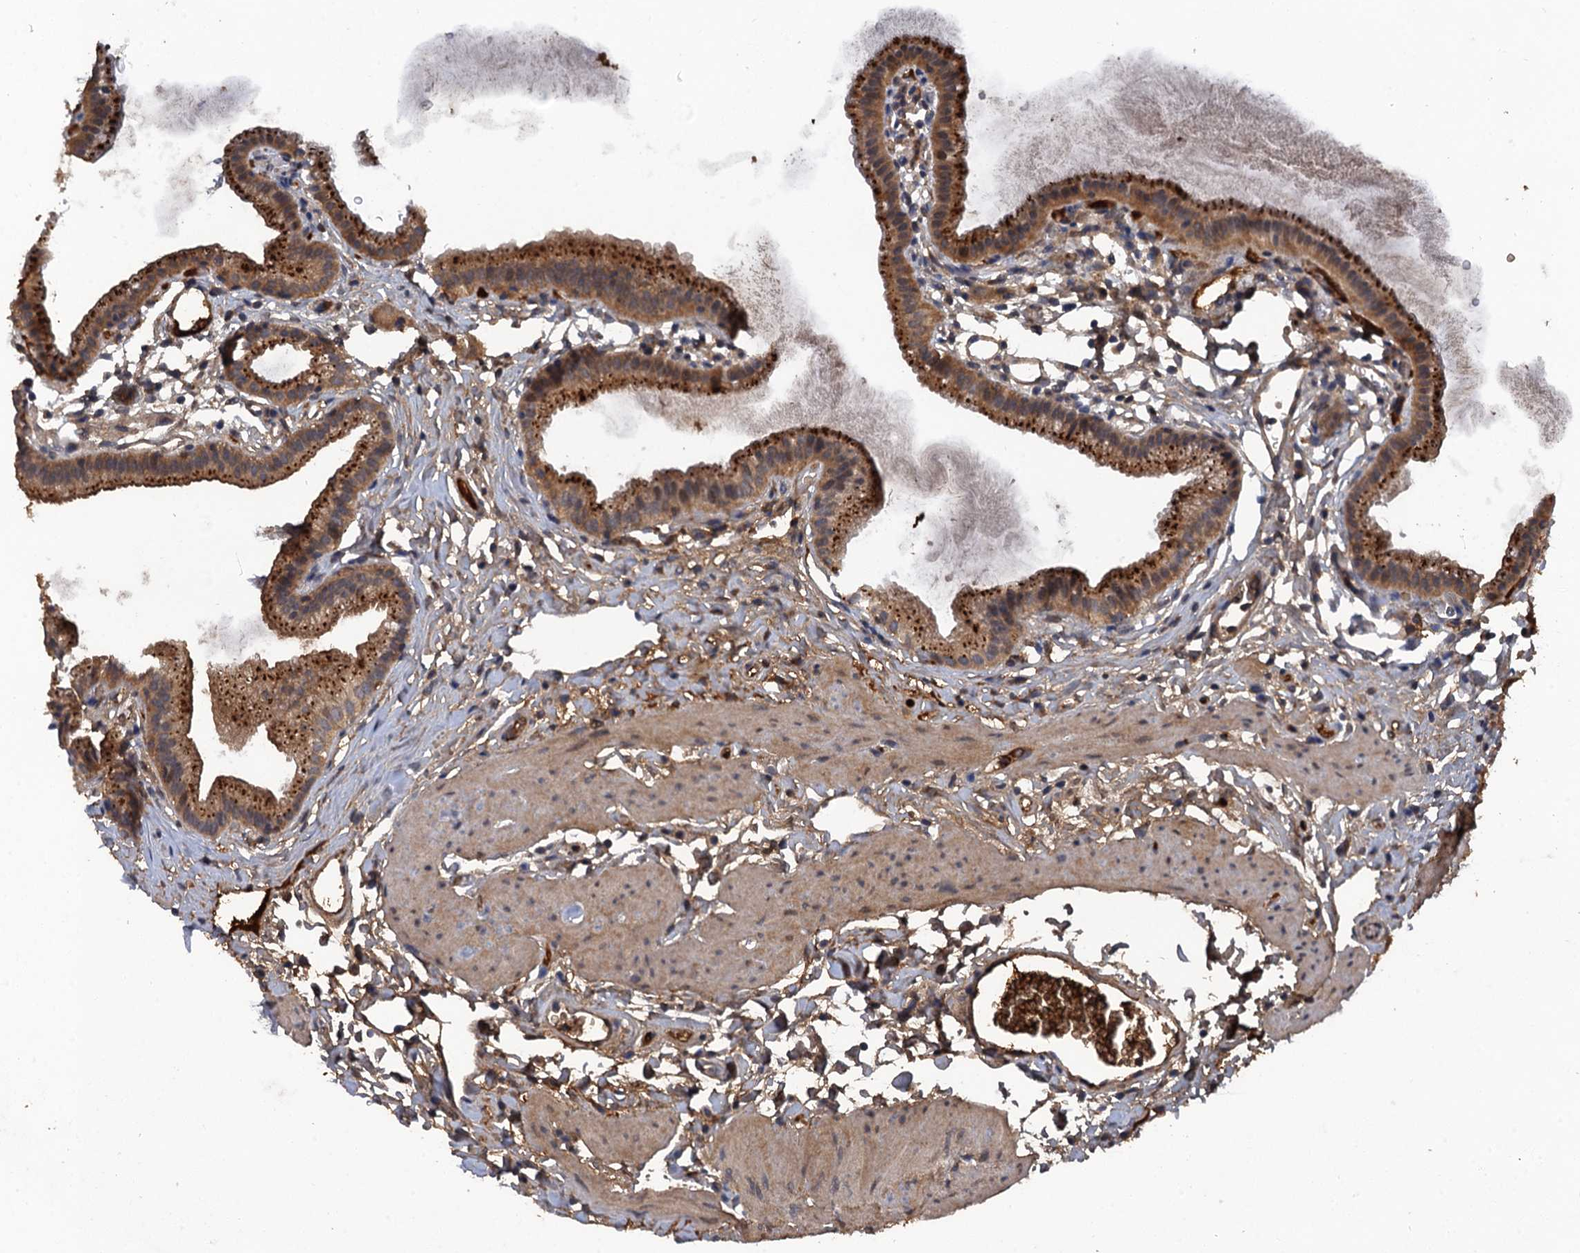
{"staining": {"intensity": "strong", "quantity": ">75%", "location": "cytoplasmic/membranous"}, "tissue": "gallbladder", "cell_type": "Glandular cells", "image_type": "normal", "snomed": [{"axis": "morphology", "description": "Normal tissue, NOS"}, {"axis": "topography", "description": "Gallbladder"}], "caption": "Protein expression analysis of benign human gallbladder reveals strong cytoplasmic/membranous staining in approximately >75% of glandular cells. The staining is performed using DAB brown chromogen to label protein expression. The nuclei are counter-stained blue using hematoxylin.", "gene": "HAPLN3", "patient": {"sex": "female", "age": 46}}